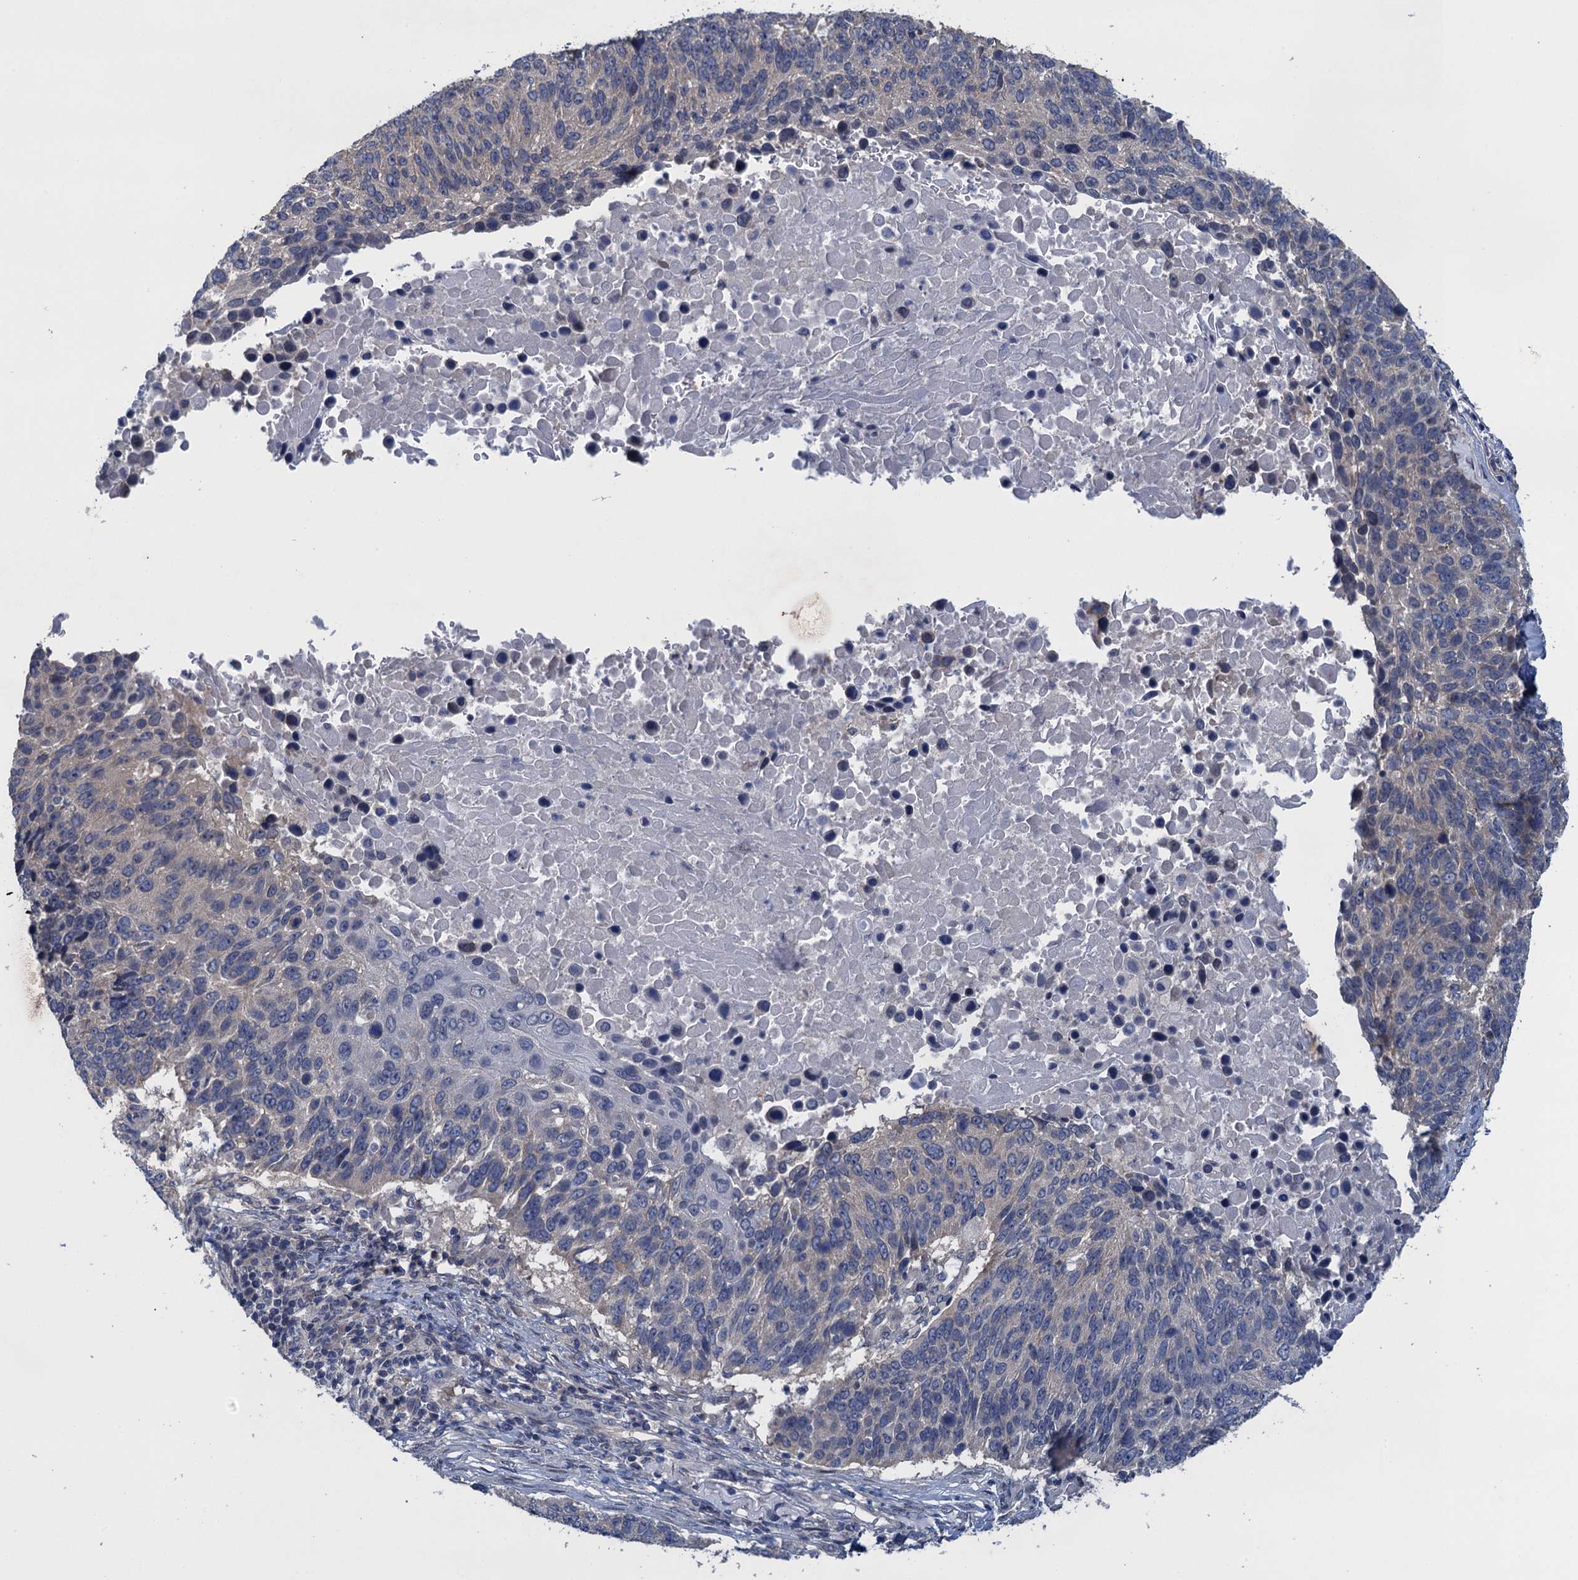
{"staining": {"intensity": "negative", "quantity": "none", "location": "none"}, "tissue": "lung cancer", "cell_type": "Tumor cells", "image_type": "cancer", "snomed": [{"axis": "morphology", "description": "Normal tissue, NOS"}, {"axis": "morphology", "description": "Squamous cell carcinoma, NOS"}, {"axis": "topography", "description": "Lymph node"}, {"axis": "topography", "description": "Lung"}], "caption": "Immunohistochemical staining of lung cancer demonstrates no significant staining in tumor cells. Brightfield microscopy of immunohistochemistry stained with DAB (brown) and hematoxylin (blue), captured at high magnification.", "gene": "CTU2", "patient": {"sex": "male", "age": 66}}